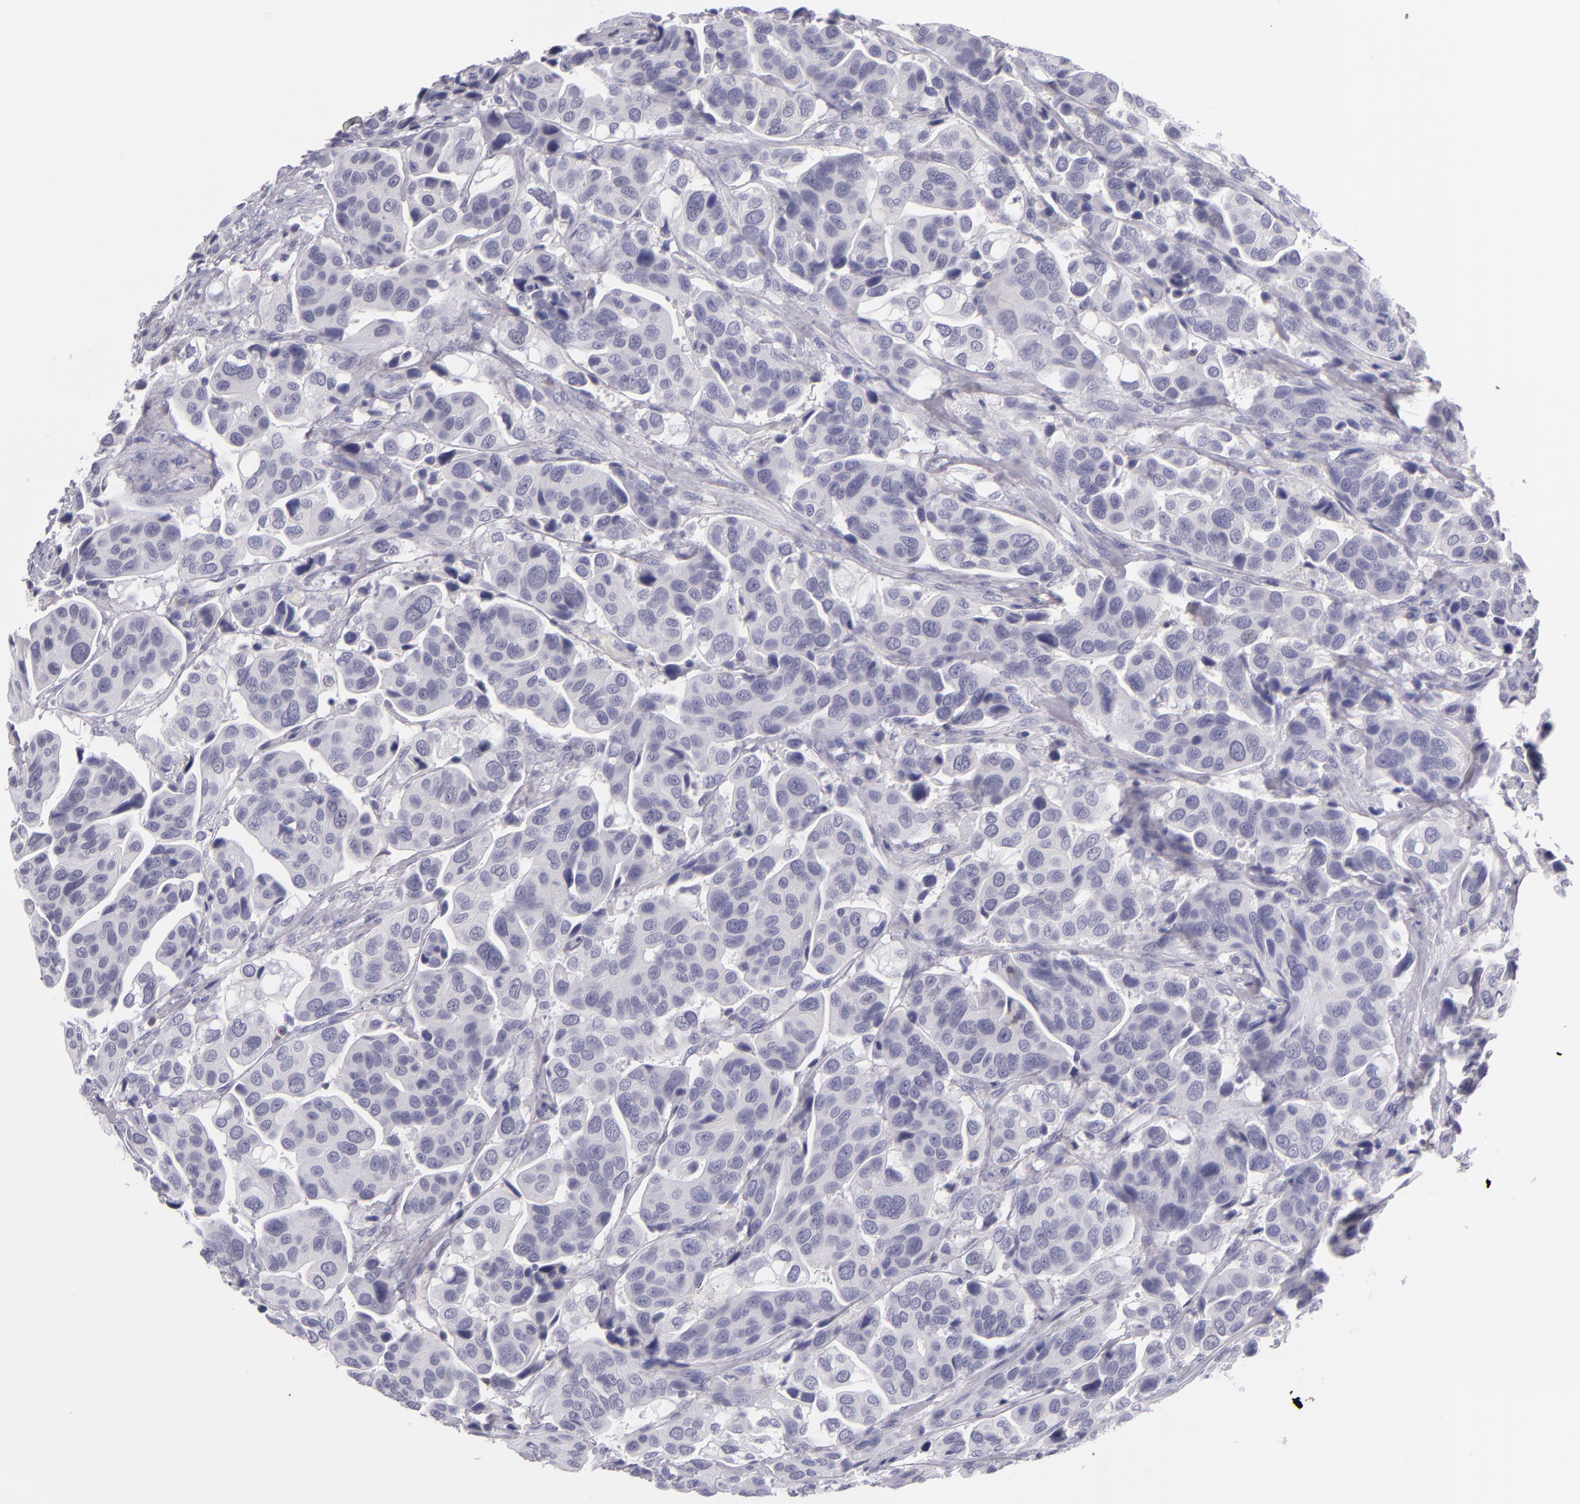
{"staining": {"intensity": "negative", "quantity": "none", "location": "none"}, "tissue": "urothelial cancer", "cell_type": "Tumor cells", "image_type": "cancer", "snomed": [{"axis": "morphology", "description": "Adenocarcinoma, NOS"}, {"axis": "topography", "description": "Urinary bladder"}], "caption": "DAB (3,3'-diaminobenzidine) immunohistochemical staining of human urothelial cancer demonstrates no significant positivity in tumor cells. (DAB IHC with hematoxylin counter stain).", "gene": "CD48", "patient": {"sex": "male", "age": 61}}